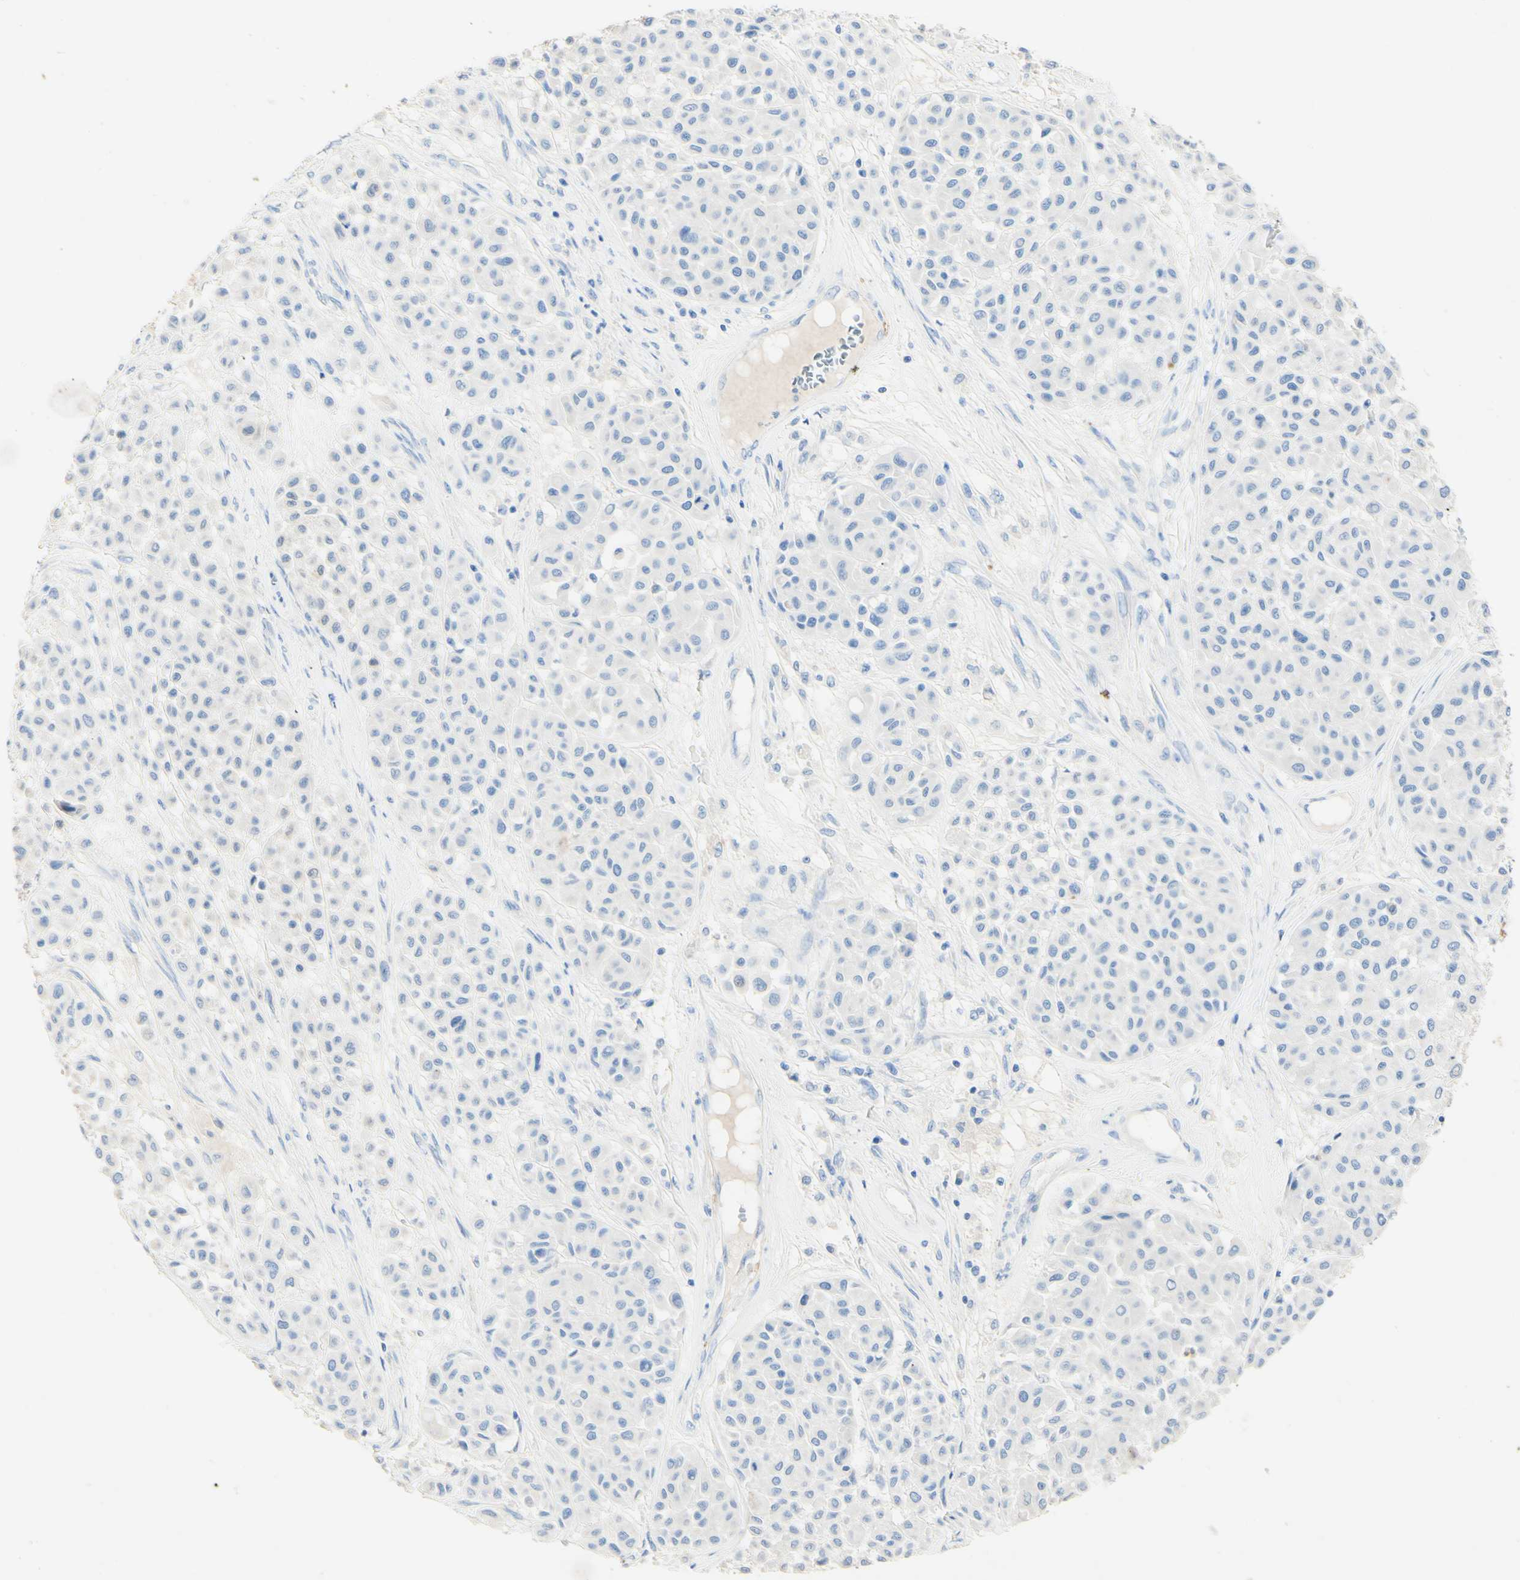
{"staining": {"intensity": "negative", "quantity": "none", "location": "none"}, "tissue": "melanoma", "cell_type": "Tumor cells", "image_type": "cancer", "snomed": [{"axis": "morphology", "description": "Malignant melanoma, Metastatic site"}, {"axis": "topography", "description": "Soft tissue"}], "caption": "This is an IHC micrograph of human malignant melanoma (metastatic site). There is no positivity in tumor cells.", "gene": "PIGR", "patient": {"sex": "male", "age": 41}}